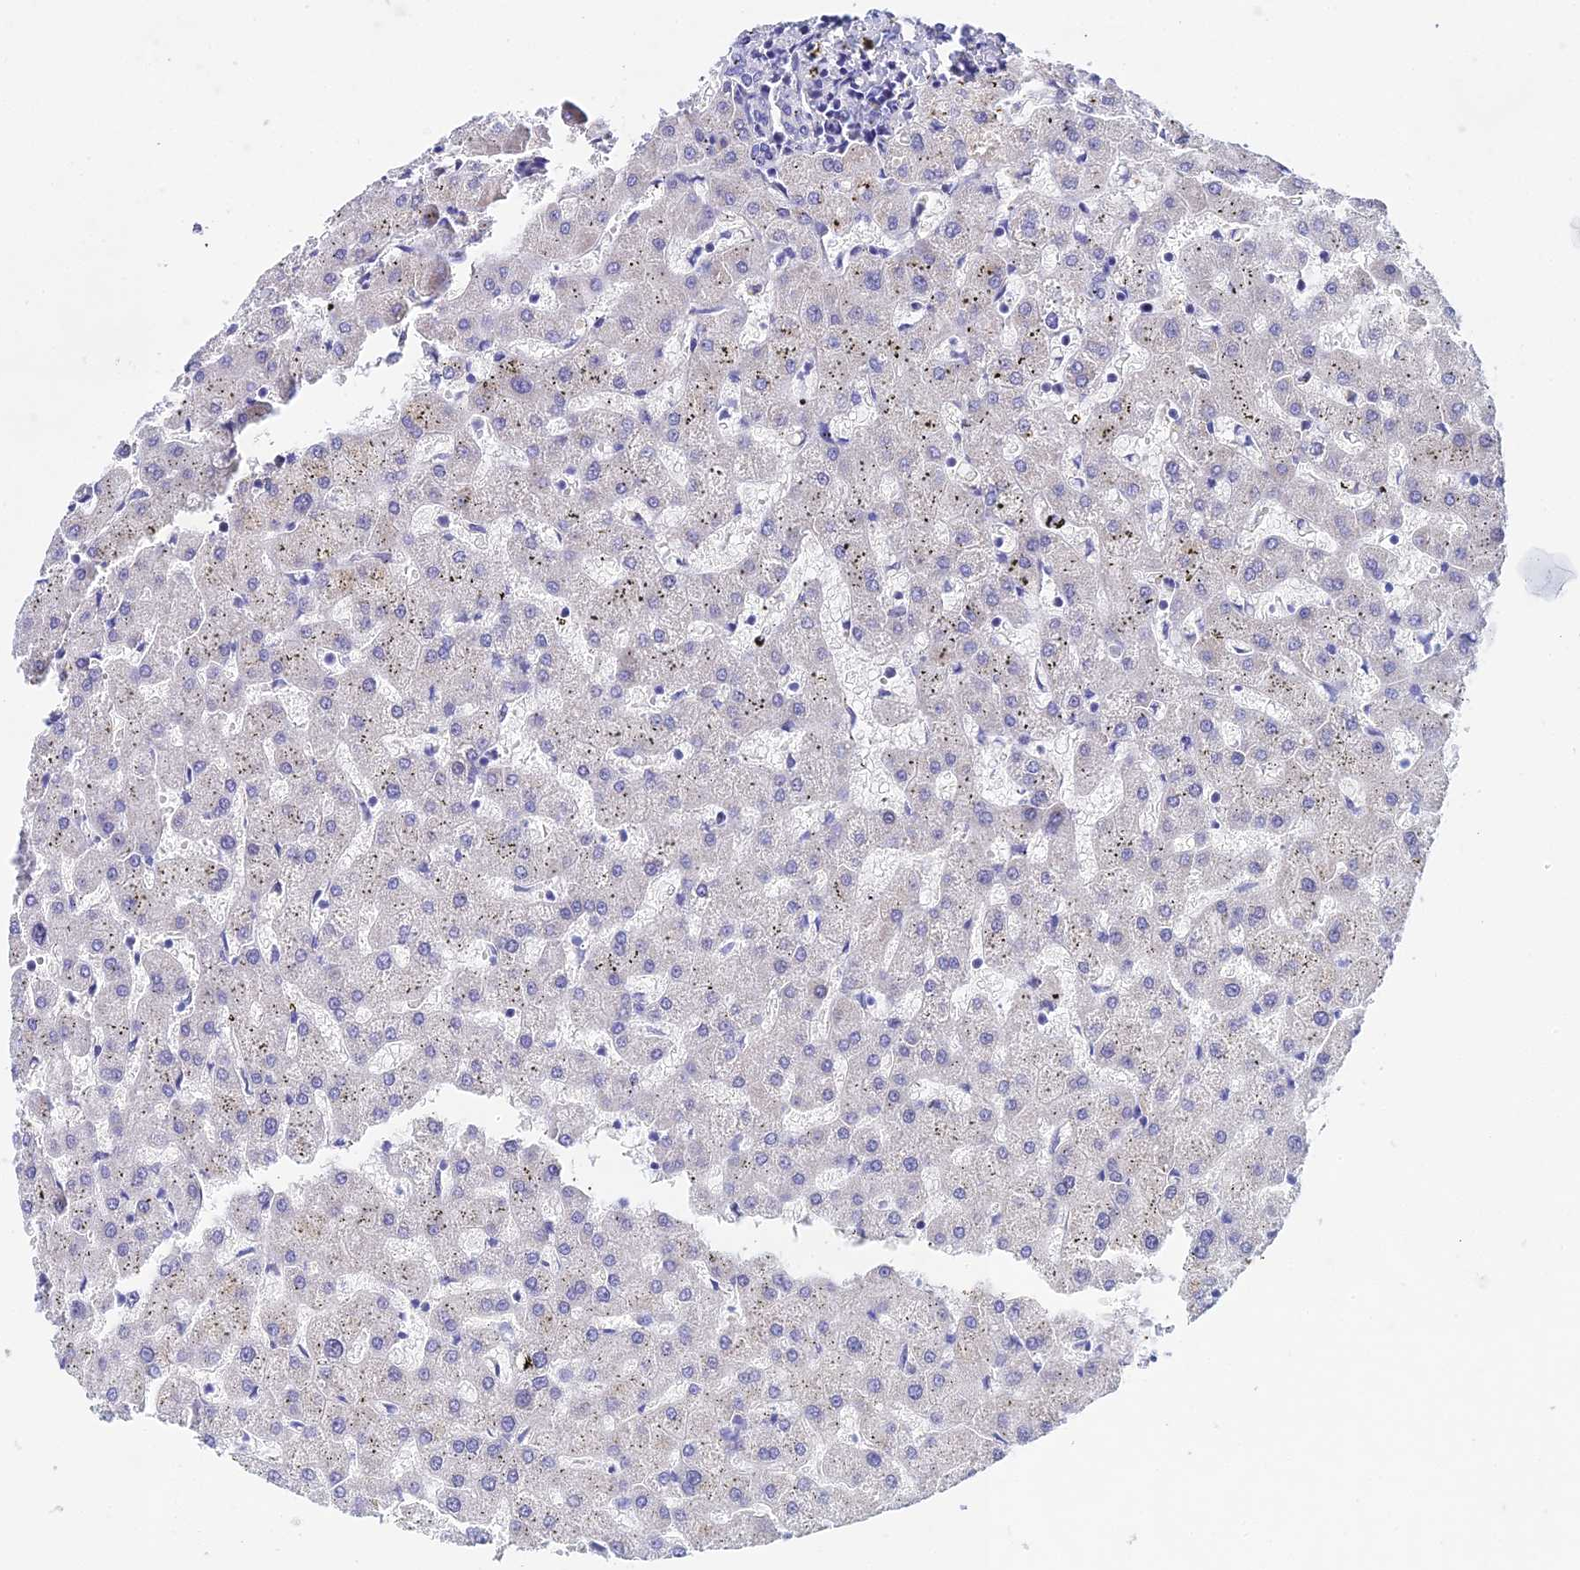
{"staining": {"intensity": "negative", "quantity": "none", "location": "none"}, "tissue": "liver", "cell_type": "Cholangiocytes", "image_type": "normal", "snomed": [{"axis": "morphology", "description": "Normal tissue, NOS"}, {"axis": "topography", "description": "Liver"}], "caption": "IHC photomicrograph of normal liver: human liver stained with DAB demonstrates no significant protein expression in cholangiocytes. Brightfield microscopy of immunohistochemistry stained with DAB (3,3'-diaminobenzidine) (brown) and hematoxylin (blue), captured at high magnification.", "gene": "ACOT1", "patient": {"sex": "female", "age": 63}}